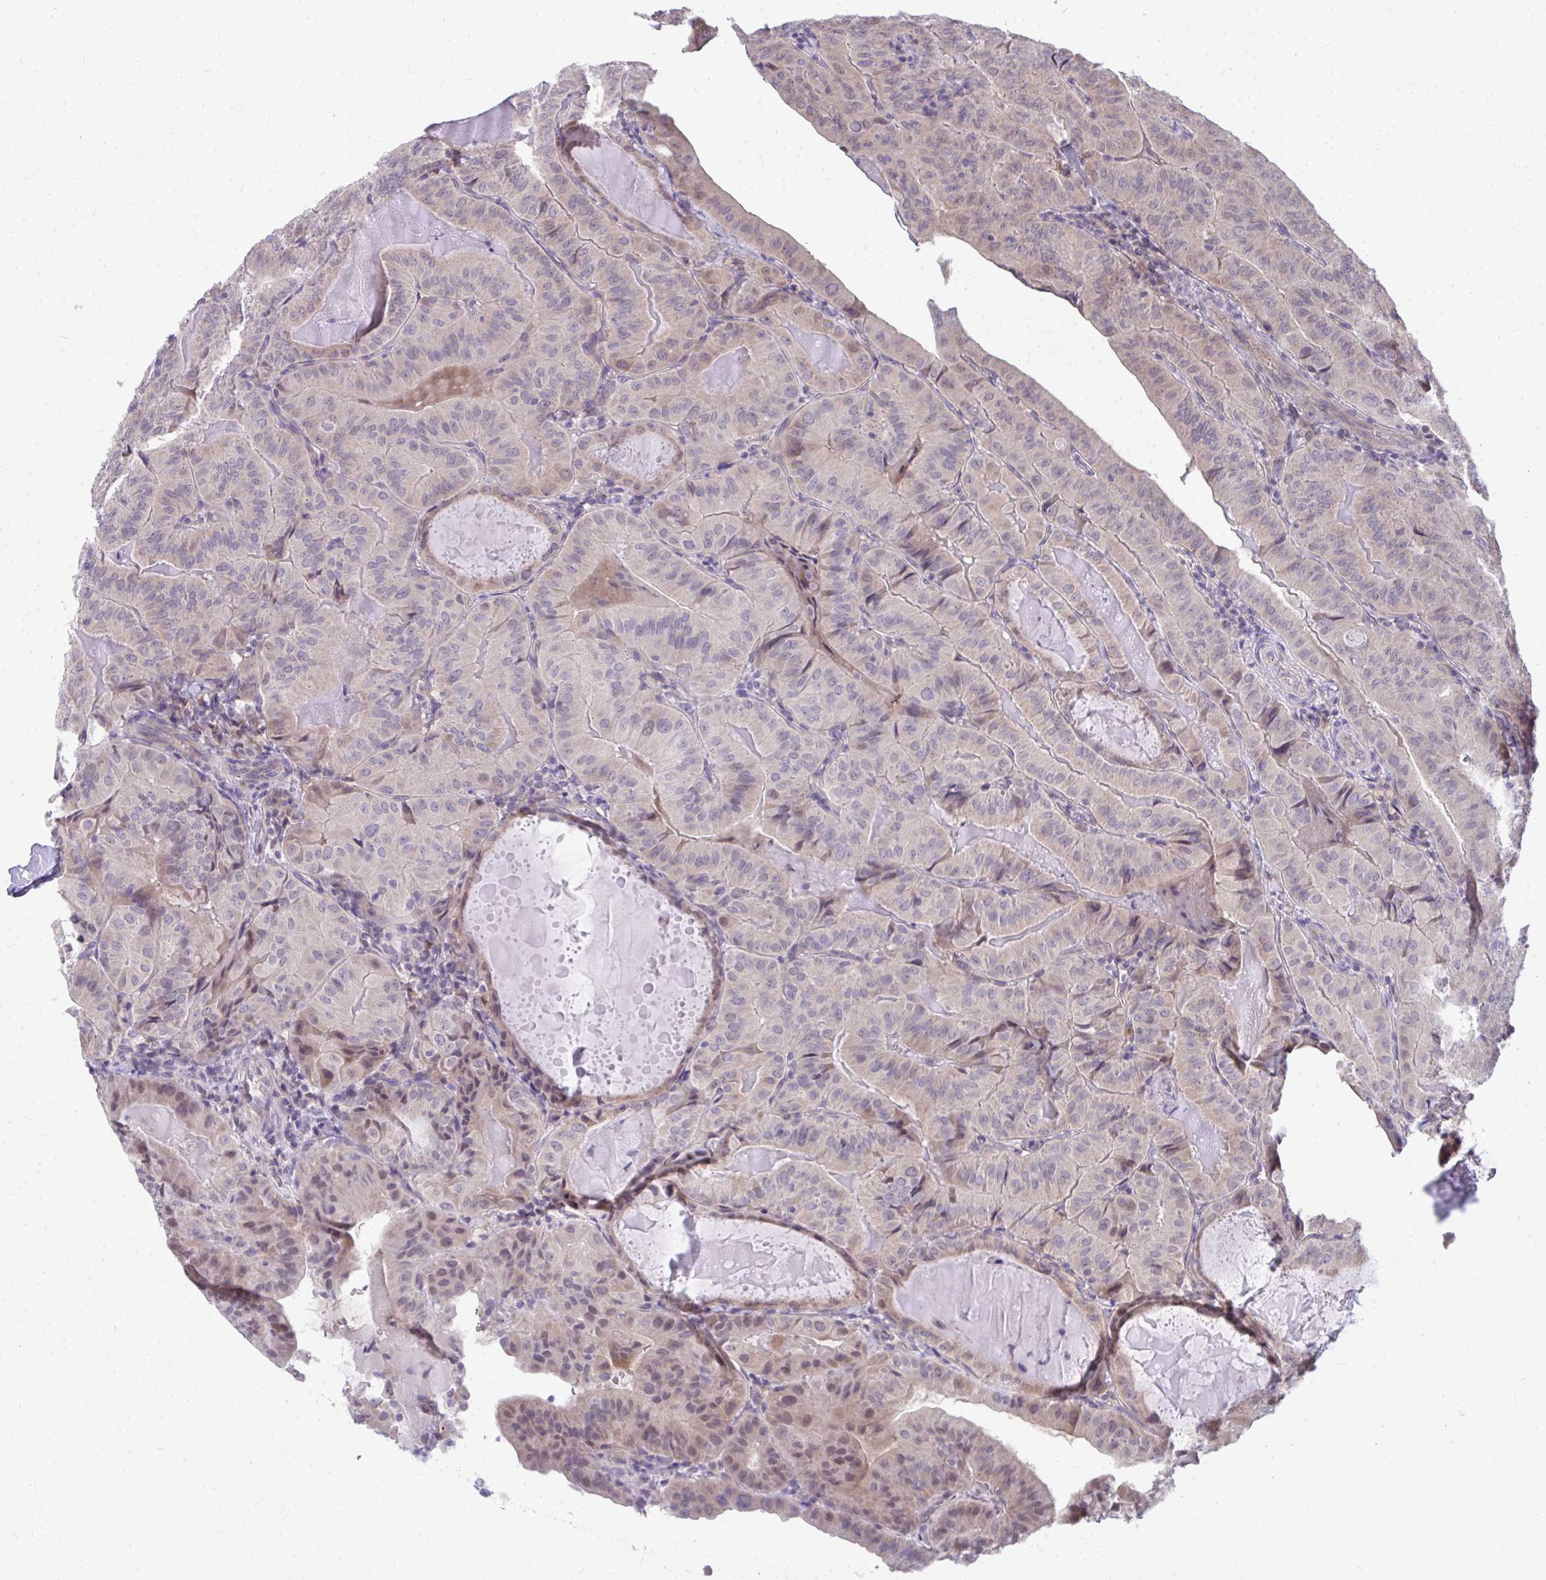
{"staining": {"intensity": "weak", "quantity": "<25%", "location": "nuclear"}, "tissue": "thyroid cancer", "cell_type": "Tumor cells", "image_type": "cancer", "snomed": [{"axis": "morphology", "description": "Papillary adenocarcinoma, NOS"}, {"axis": "topography", "description": "Thyroid gland"}], "caption": "Immunohistochemistry (IHC) histopathology image of papillary adenocarcinoma (thyroid) stained for a protein (brown), which displays no expression in tumor cells.", "gene": "MROH8", "patient": {"sex": "female", "age": 68}}